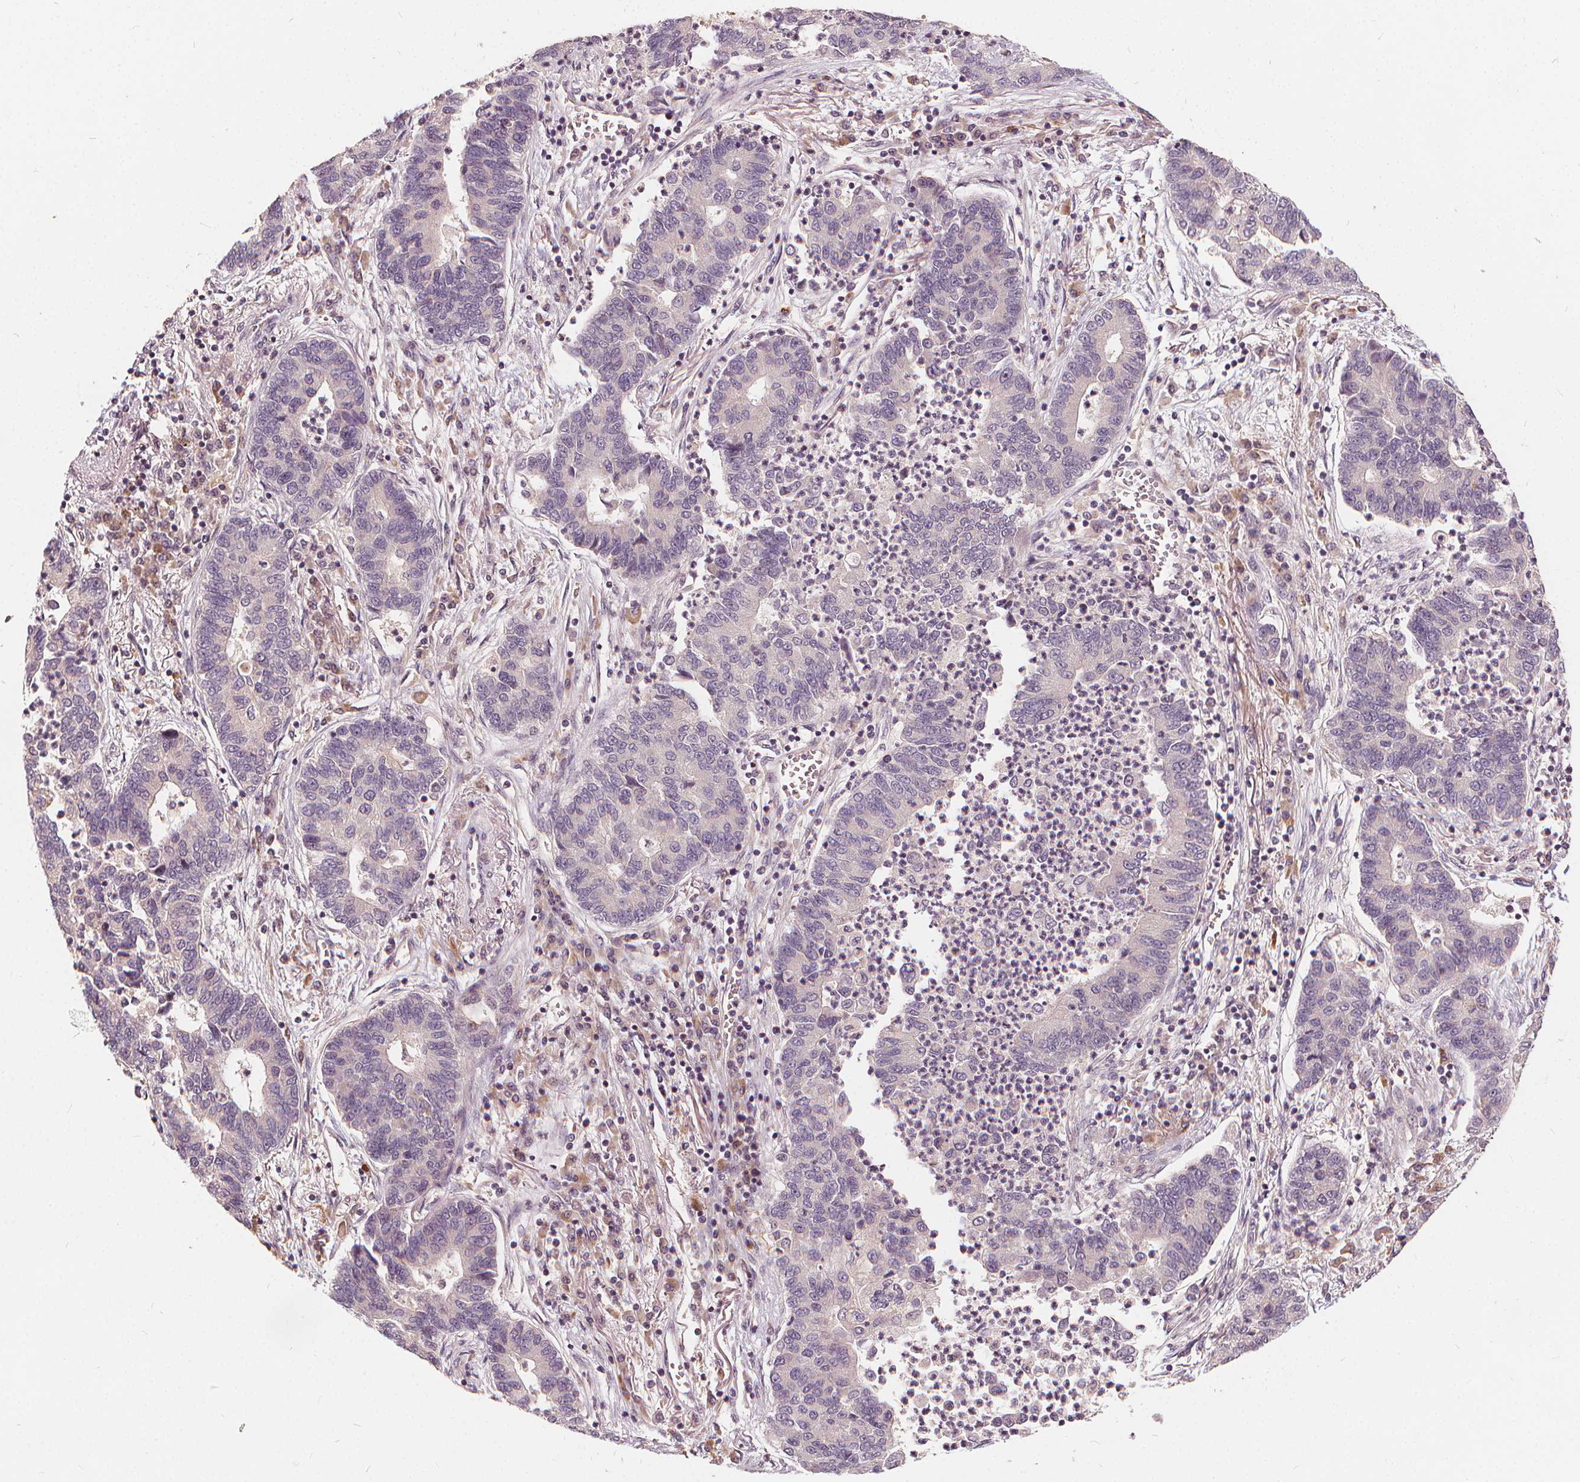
{"staining": {"intensity": "negative", "quantity": "none", "location": "none"}, "tissue": "lung cancer", "cell_type": "Tumor cells", "image_type": "cancer", "snomed": [{"axis": "morphology", "description": "Adenocarcinoma, NOS"}, {"axis": "topography", "description": "Lung"}], "caption": "DAB immunohistochemical staining of lung cancer (adenocarcinoma) demonstrates no significant positivity in tumor cells. (Stains: DAB immunohistochemistry (IHC) with hematoxylin counter stain, Microscopy: brightfield microscopy at high magnification).", "gene": "IPO13", "patient": {"sex": "female", "age": 57}}